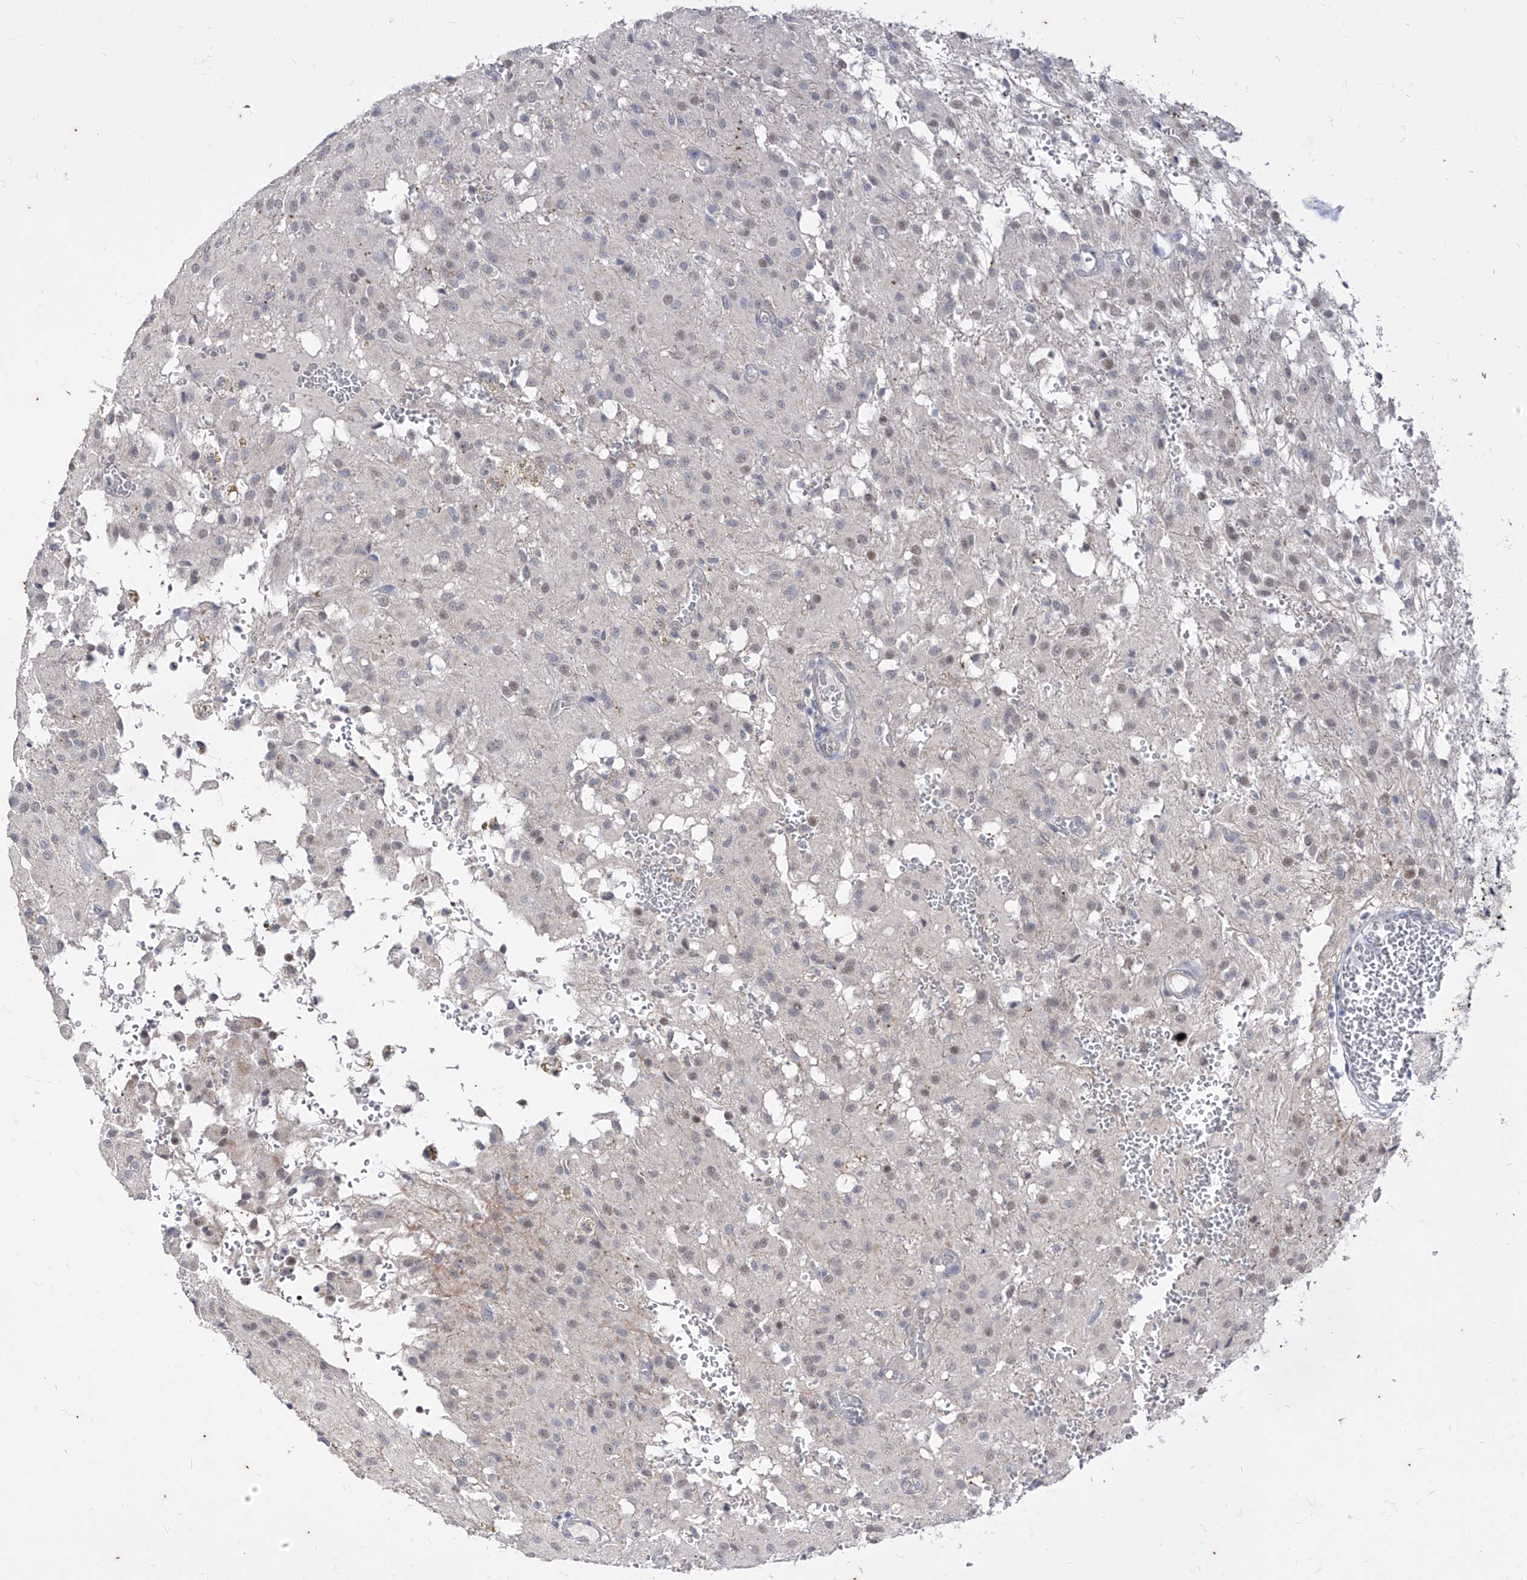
{"staining": {"intensity": "weak", "quantity": "<25%", "location": "nuclear"}, "tissue": "glioma", "cell_type": "Tumor cells", "image_type": "cancer", "snomed": [{"axis": "morphology", "description": "Glioma, malignant, High grade"}, {"axis": "topography", "description": "Brain"}], "caption": "High power microscopy micrograph of an immunohistochemistry micrograph of malignant glioma (high-grade), revealing no significant staining in tumor cells.", "gene": "PHF20L1", "patient": {"sex": "female", "age": 59}}